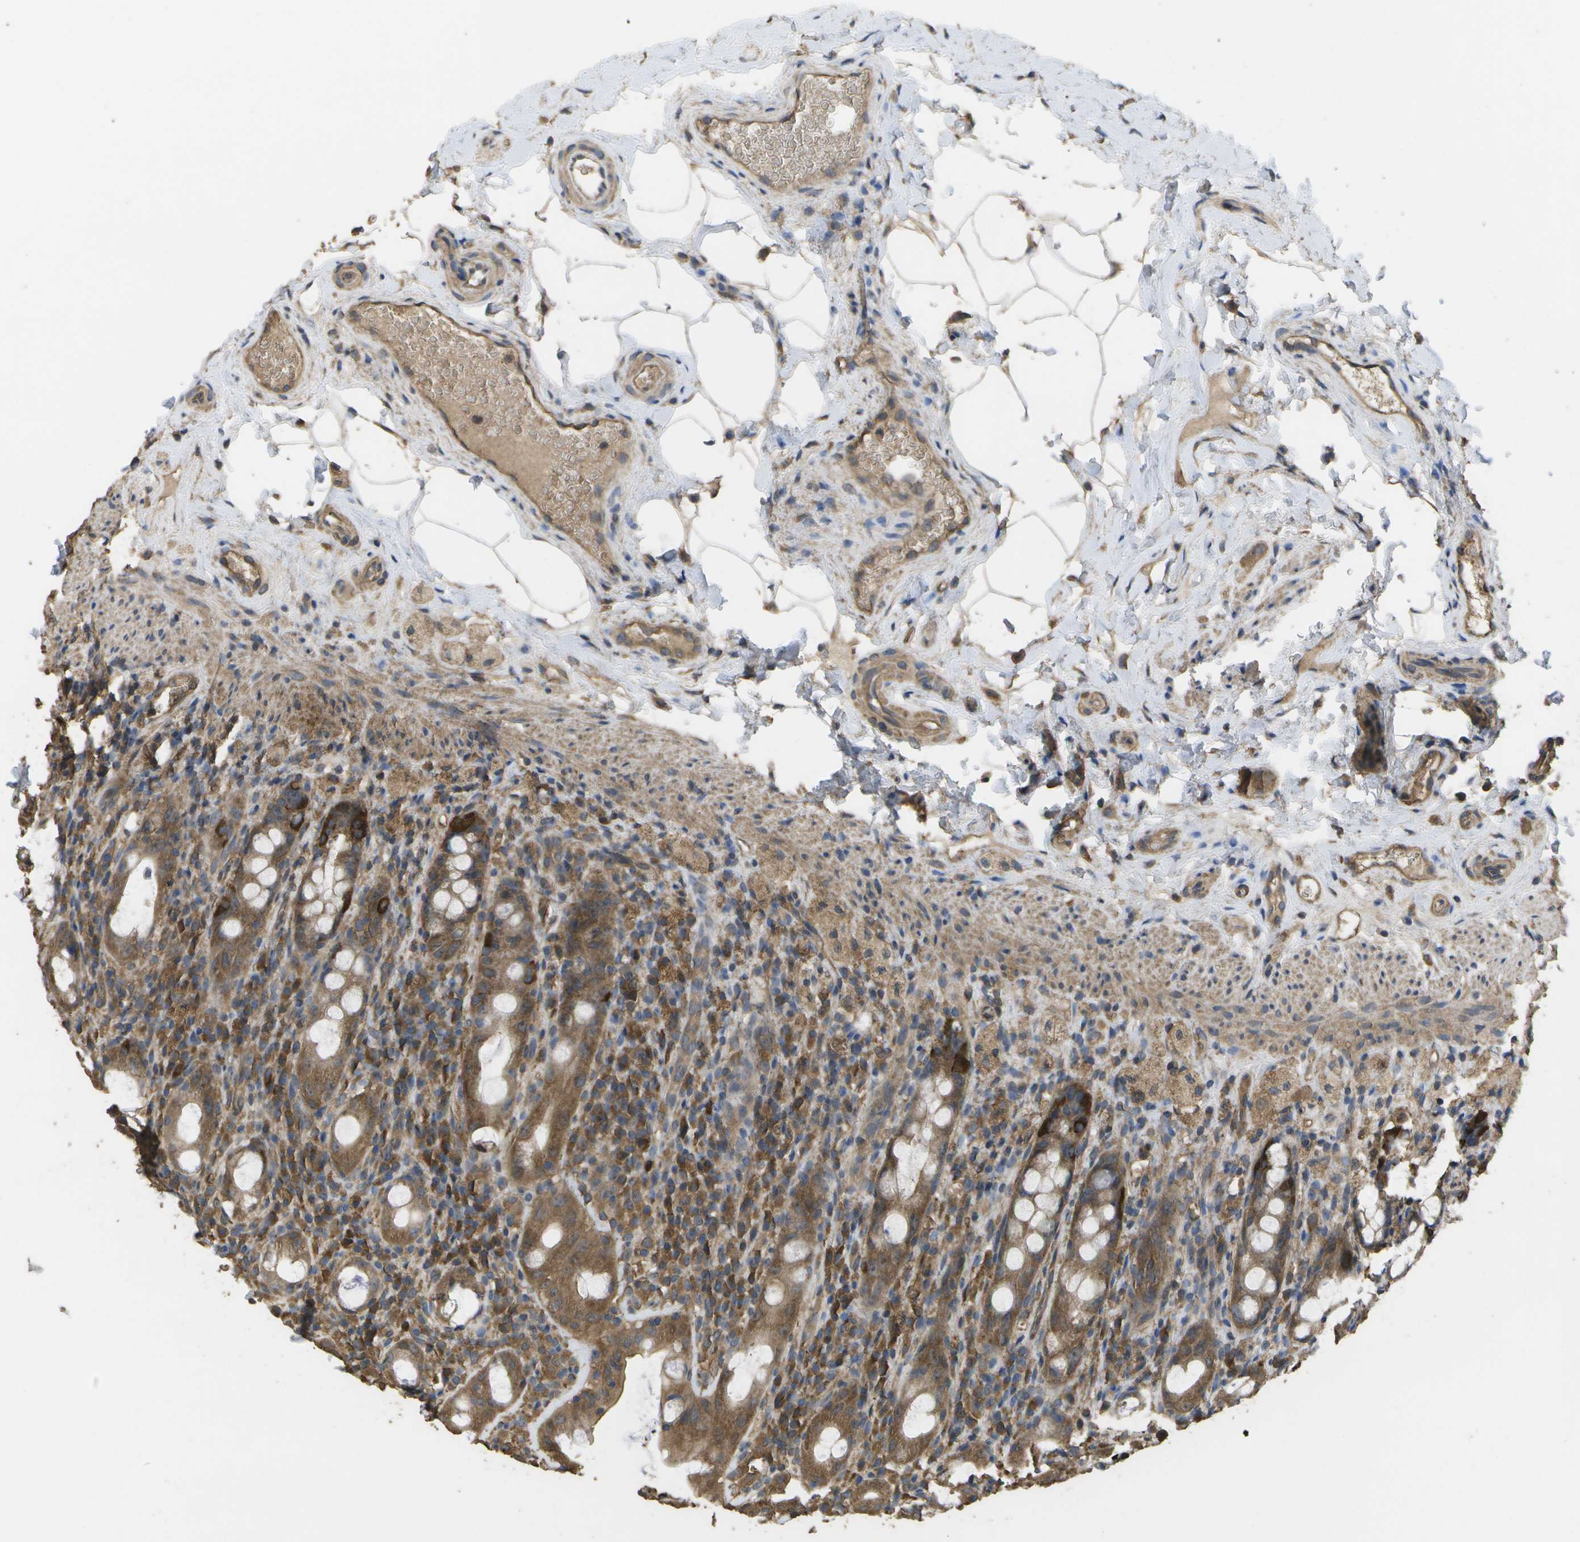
{"staining": {"intensity": "moderate", "quantity": ">75%", "location": "cytoplasmic/membranous"}, "tissue": "rectum", "cell_type": "Glandular cells", "image_type": "normal", "snomed": [{"axis": "morphology", "description": "Normal tissue, NOS"}, {"axis": "topography", "description": "Rectum"}], "caption": "Protein expression by immunohistochemistry displays moderate cytoplasmic/membranous expression in approximately >75% of glandular cells in normal rectum. The staining was performed using DAB to visualize the protein expression in brown, while the nuclei were stained in blue with hematoxylin (Magnification: 20x).", "gene": "SACS", "patient": {"sex": "male", "age": 44}}